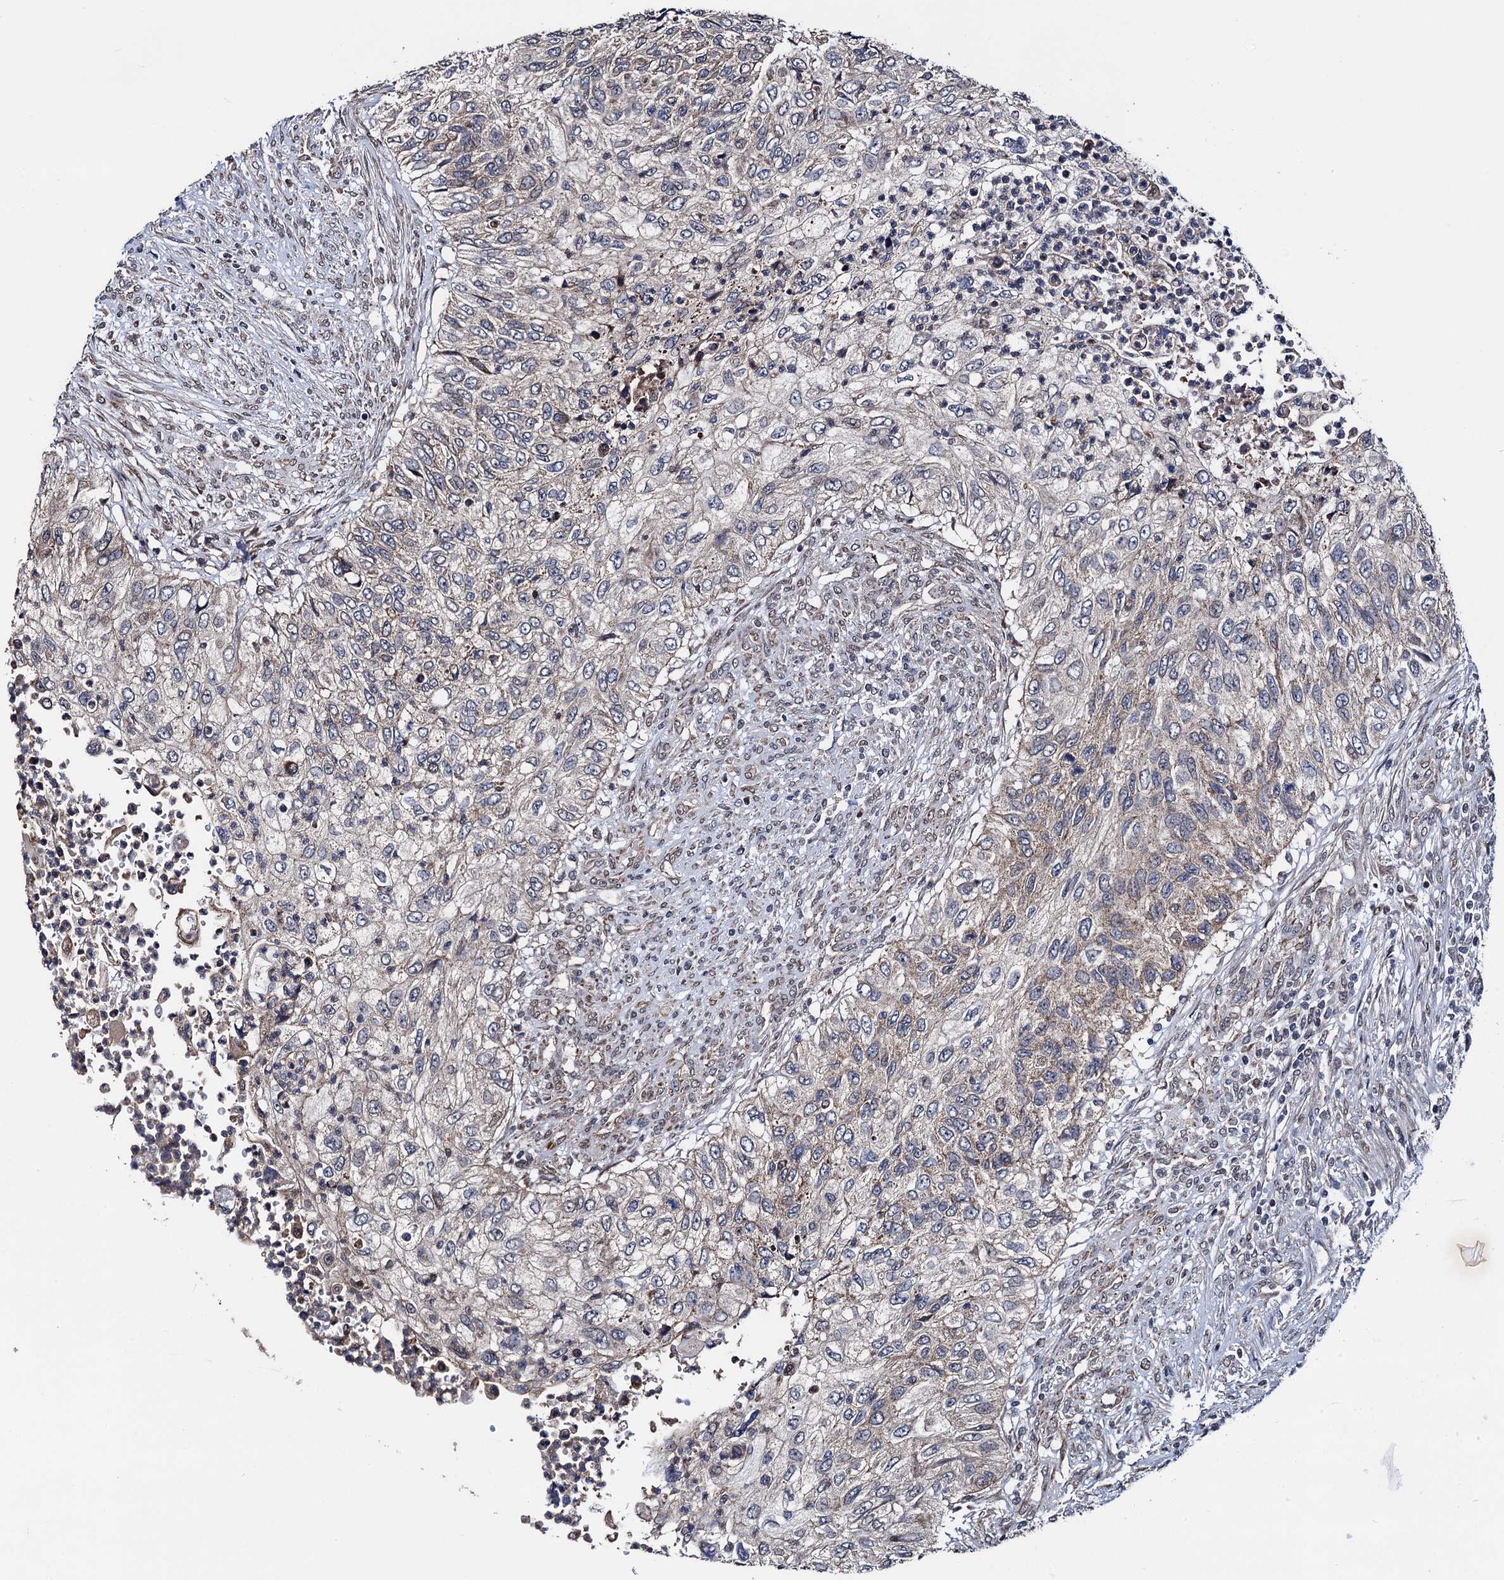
{"staining": {"intensity": "weak", "quantity": "<25%", "location": "cytoplasmic/membranous"}, "tissue": "urothelial cancer", "cell_type": "Tumor cells", "image_type": "cancer", "snomed": [{"axis": "morphology", "description": "Urothelial carcinoma, High grade"}, {"axis": "topography", "description": "Urinary bladder"}], "caption": "Immunohistochemistry photomicrograph of human urothelial cancer stained for a protein (brown), which shows no positivity in tumor cells. (Stains: DAB (3,3'-diaminobenzidine) immunohistochemistry (IHC) with hematoxylin counter stain, Microscopy: brightfield microscopy at high magnification).", "gene": "PTCD3", "patient": {"sex": "female", "age": 60}}